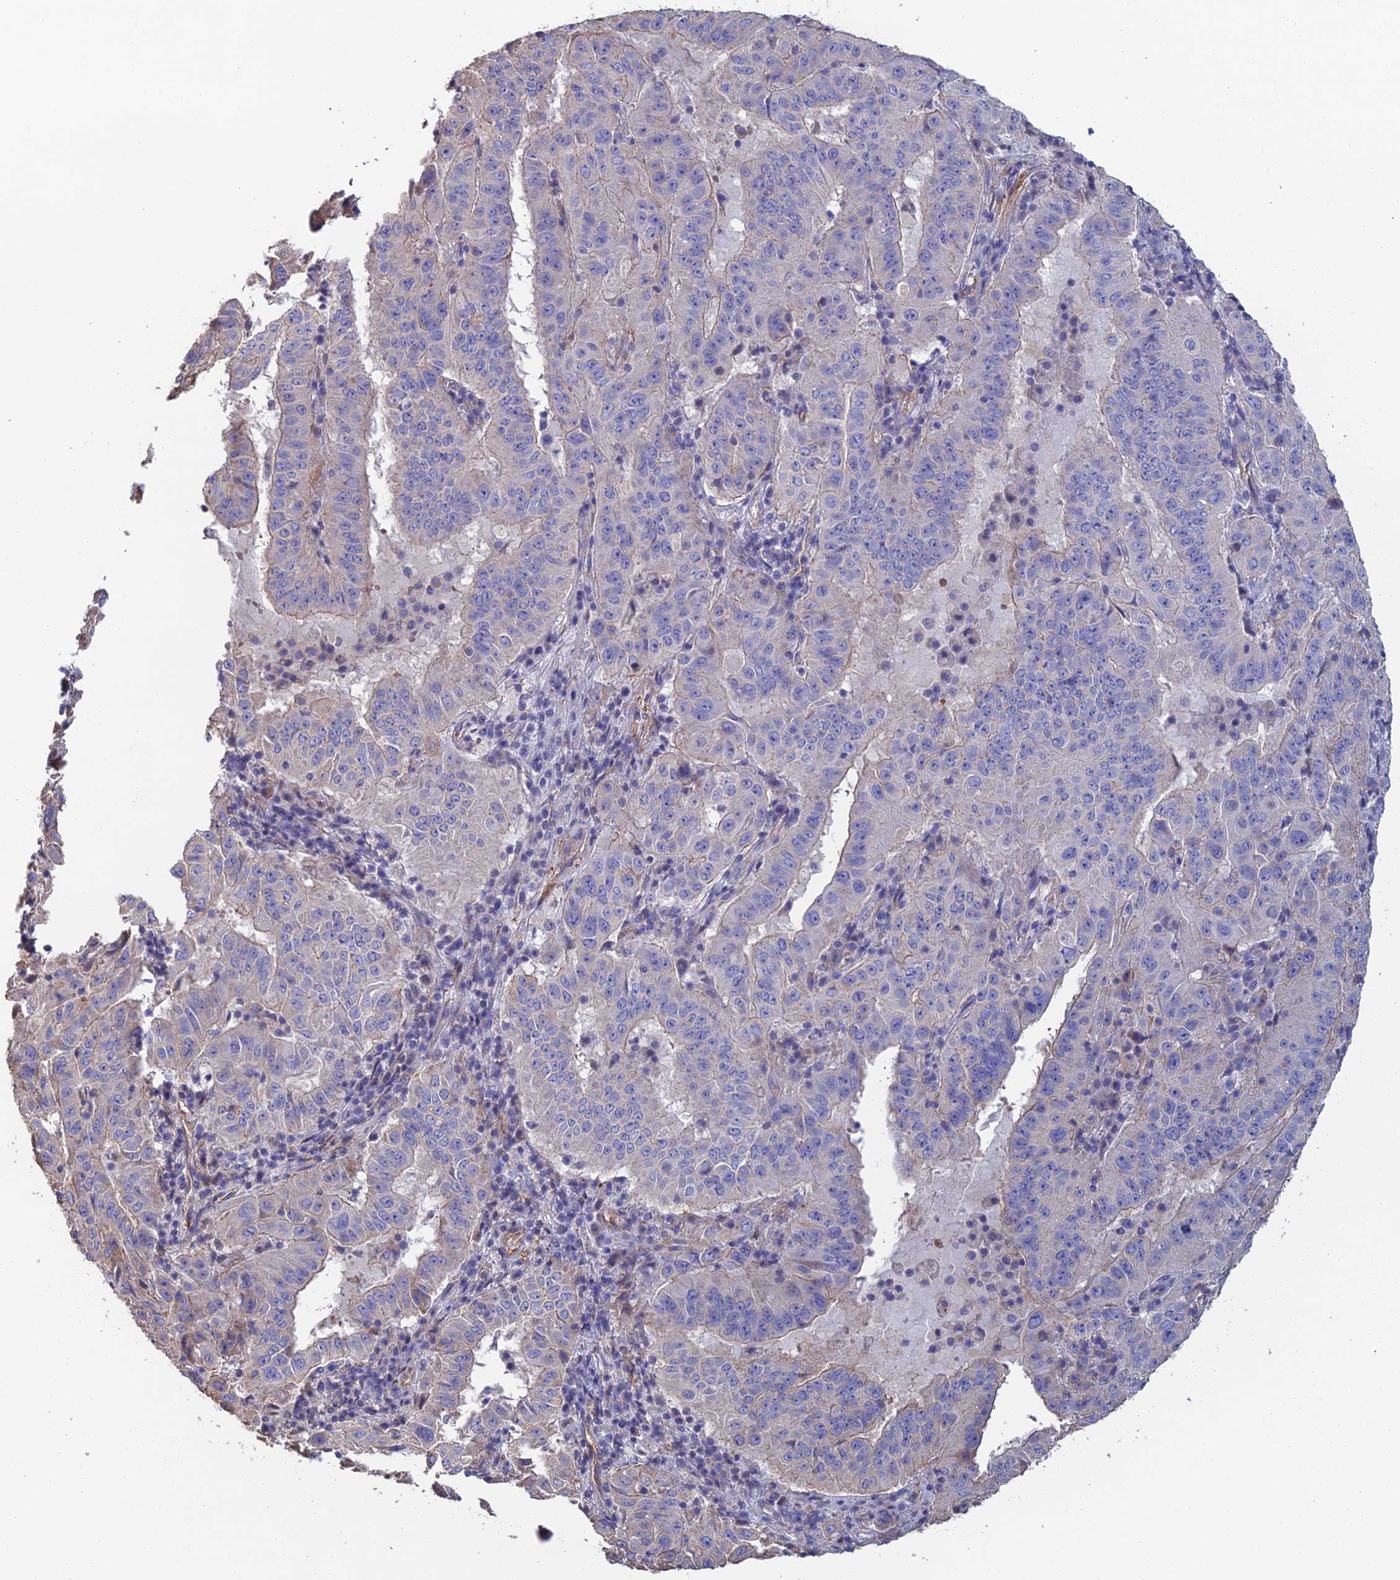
{"staining": {"intensity": "negative", "quantity": "none", "location": "none"}, "tissue": "pancreatic cancer", "cell_type": "Tumor cells", "image_type": "cancer", "snomed": [{"axis": "morphology", "description": "Adenocarcinoma, NOS"}, {"axis": "topography", "description": "Pancreas"}], "caption": "This image is of pancreatic cancer (adenocarcinoma) stained with immunohistochemistry (IHC) to label a protein in brown with the nuclei are counter-stained blue. There is no positivity in tumor cells.", "gene": "PCDHA5", "patient": {"sex": "male", "age": 63}}